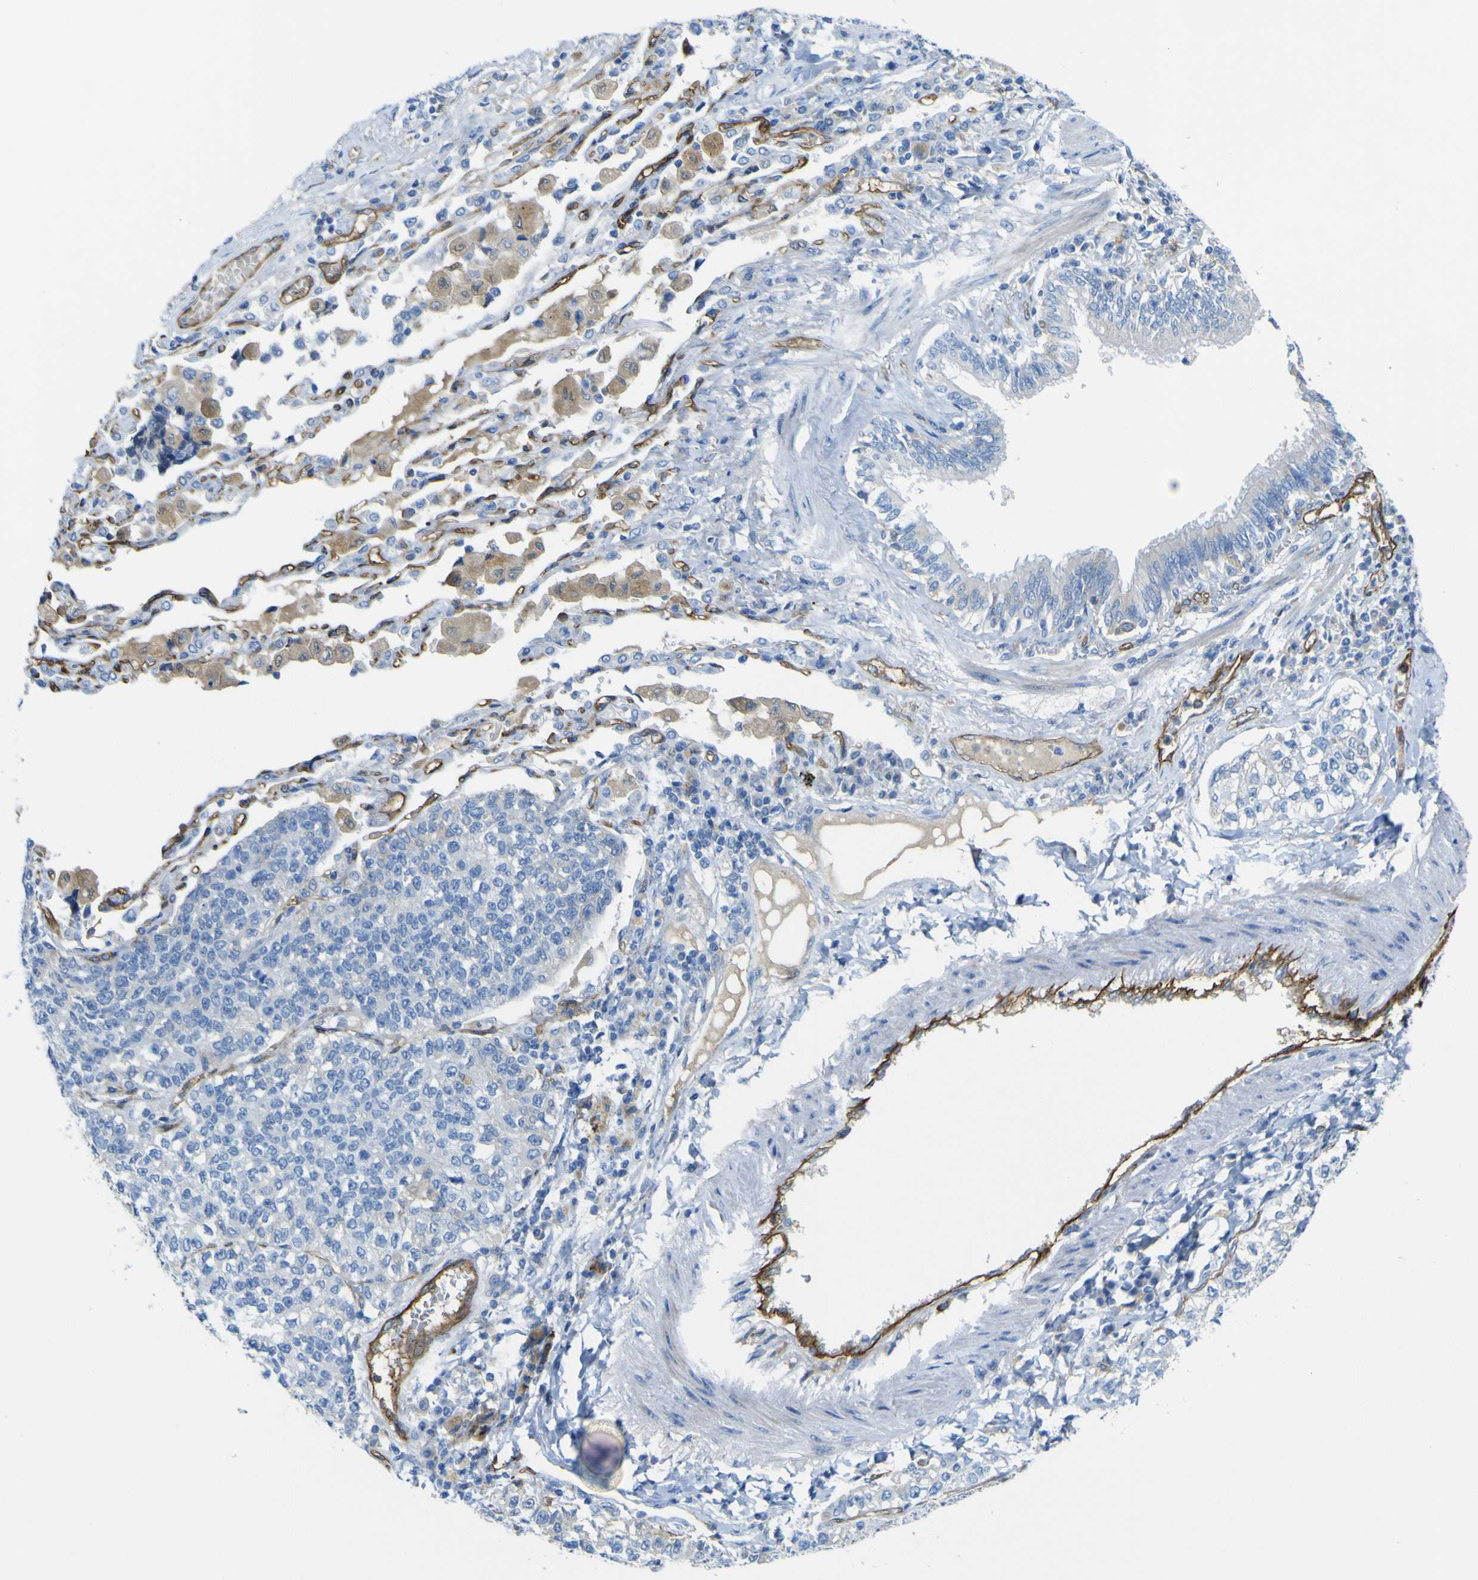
{"staining": {"intensity": "negative", "quantity": "none", "location": "none"}, "tissue": "lung cancer", "cell_type": "Tumor cells", "image_type": "cancer", "snomed": [{"axis": "morphology", "description": "Adenocarcinoma, NOS"}, {"axis": "topography", "description": "Lung"}], "caption": "An image of lung cancer (adenocarcinoma) stained for a protein reveals no brown staining in tumor cells.", "gene": "CD93", "patient": {"sex": "male", "age": 49}}